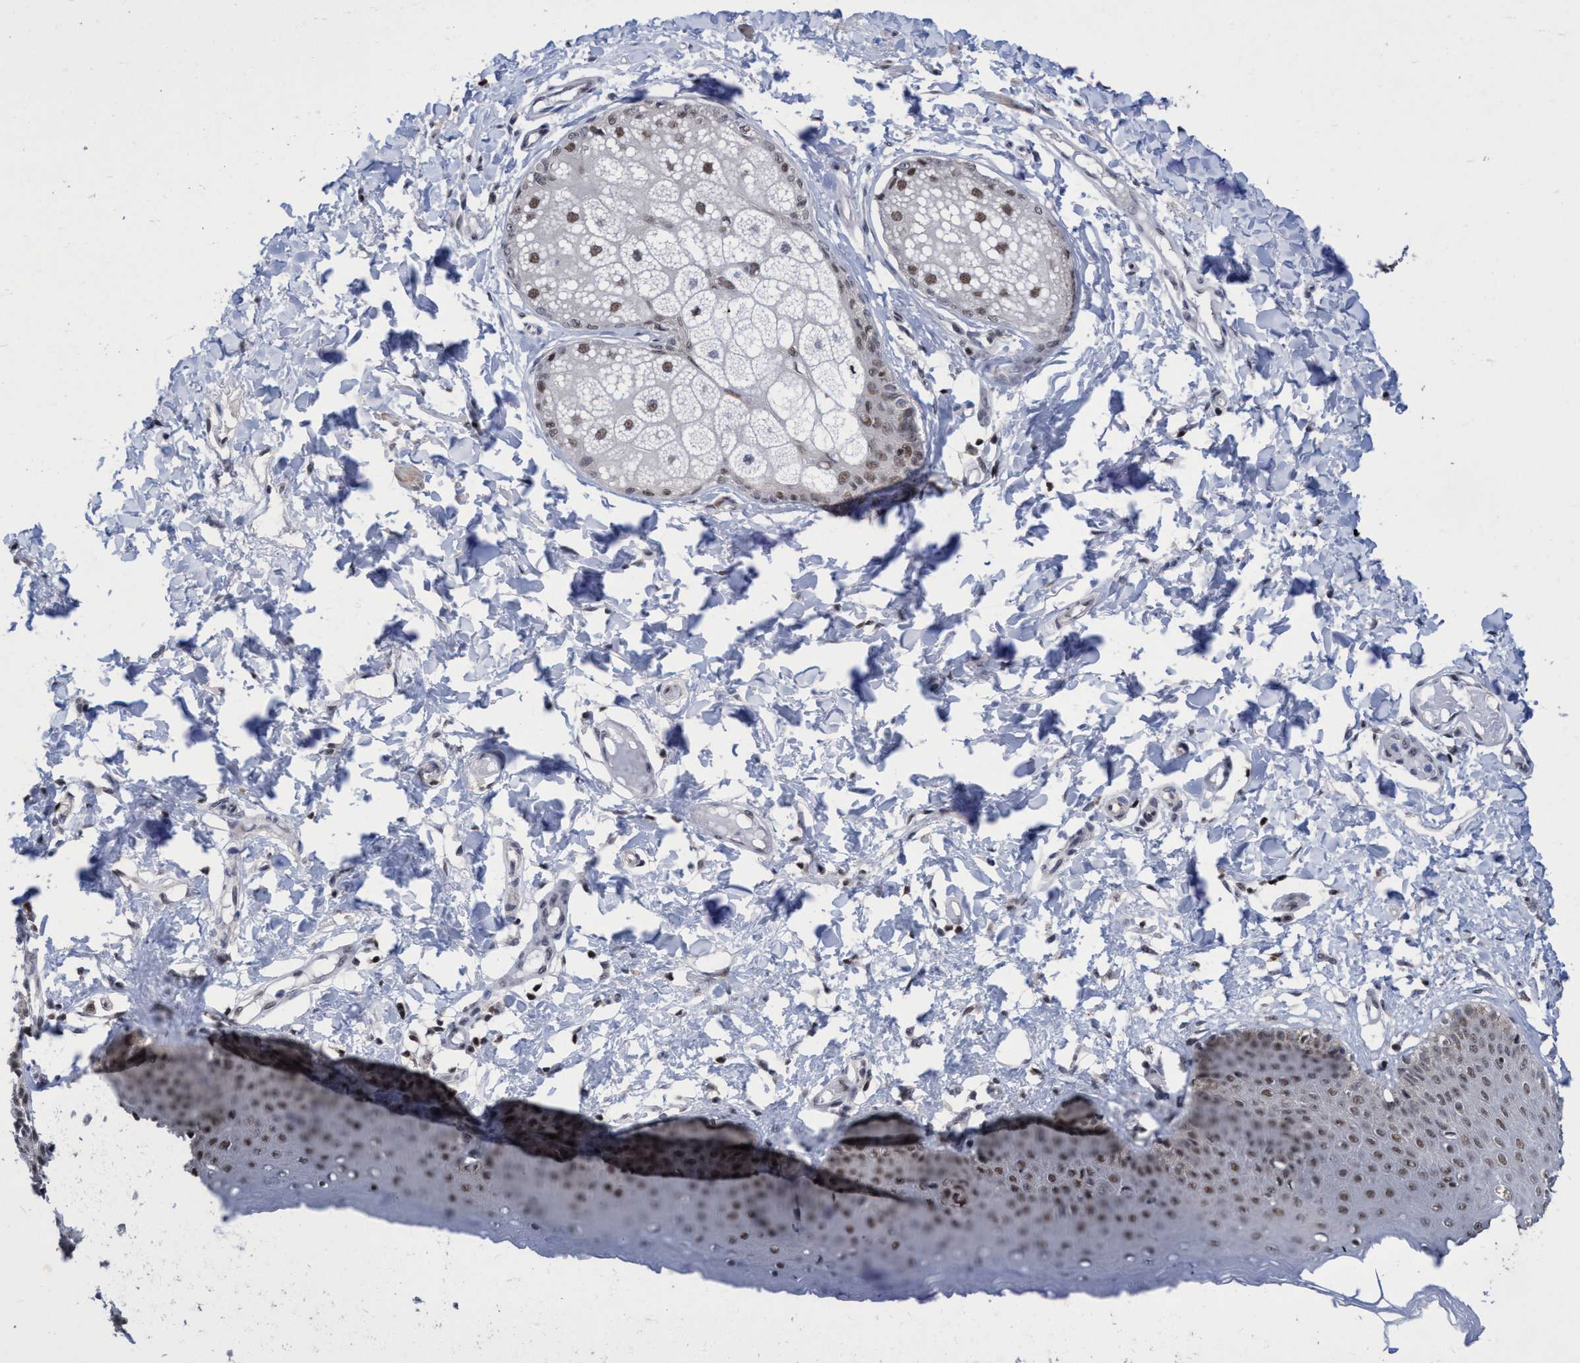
{"staining": {"intensity": "moderate", "quantity": ">75%", "location": "nuclear"}, "tissue": "skin", "cell_type": "Epidermal cells", "image_type": "normal", "snomed": [{"axis": "morphology", "description": "Normal tissue, NOS"}, {"axis": "topography", "description": "Vulva"}], "caption": "Moderate nuclear protein expression is present in about >75% of epidermal cells in skin. The staining was performed using DAB (3,3'-diaminobenzidine), with brown indicating positive protein expression. Nuclei are stained blue with hematoxylin.", "gene": "C9orf78", "patient": {"sex": "female", "age": 66}}